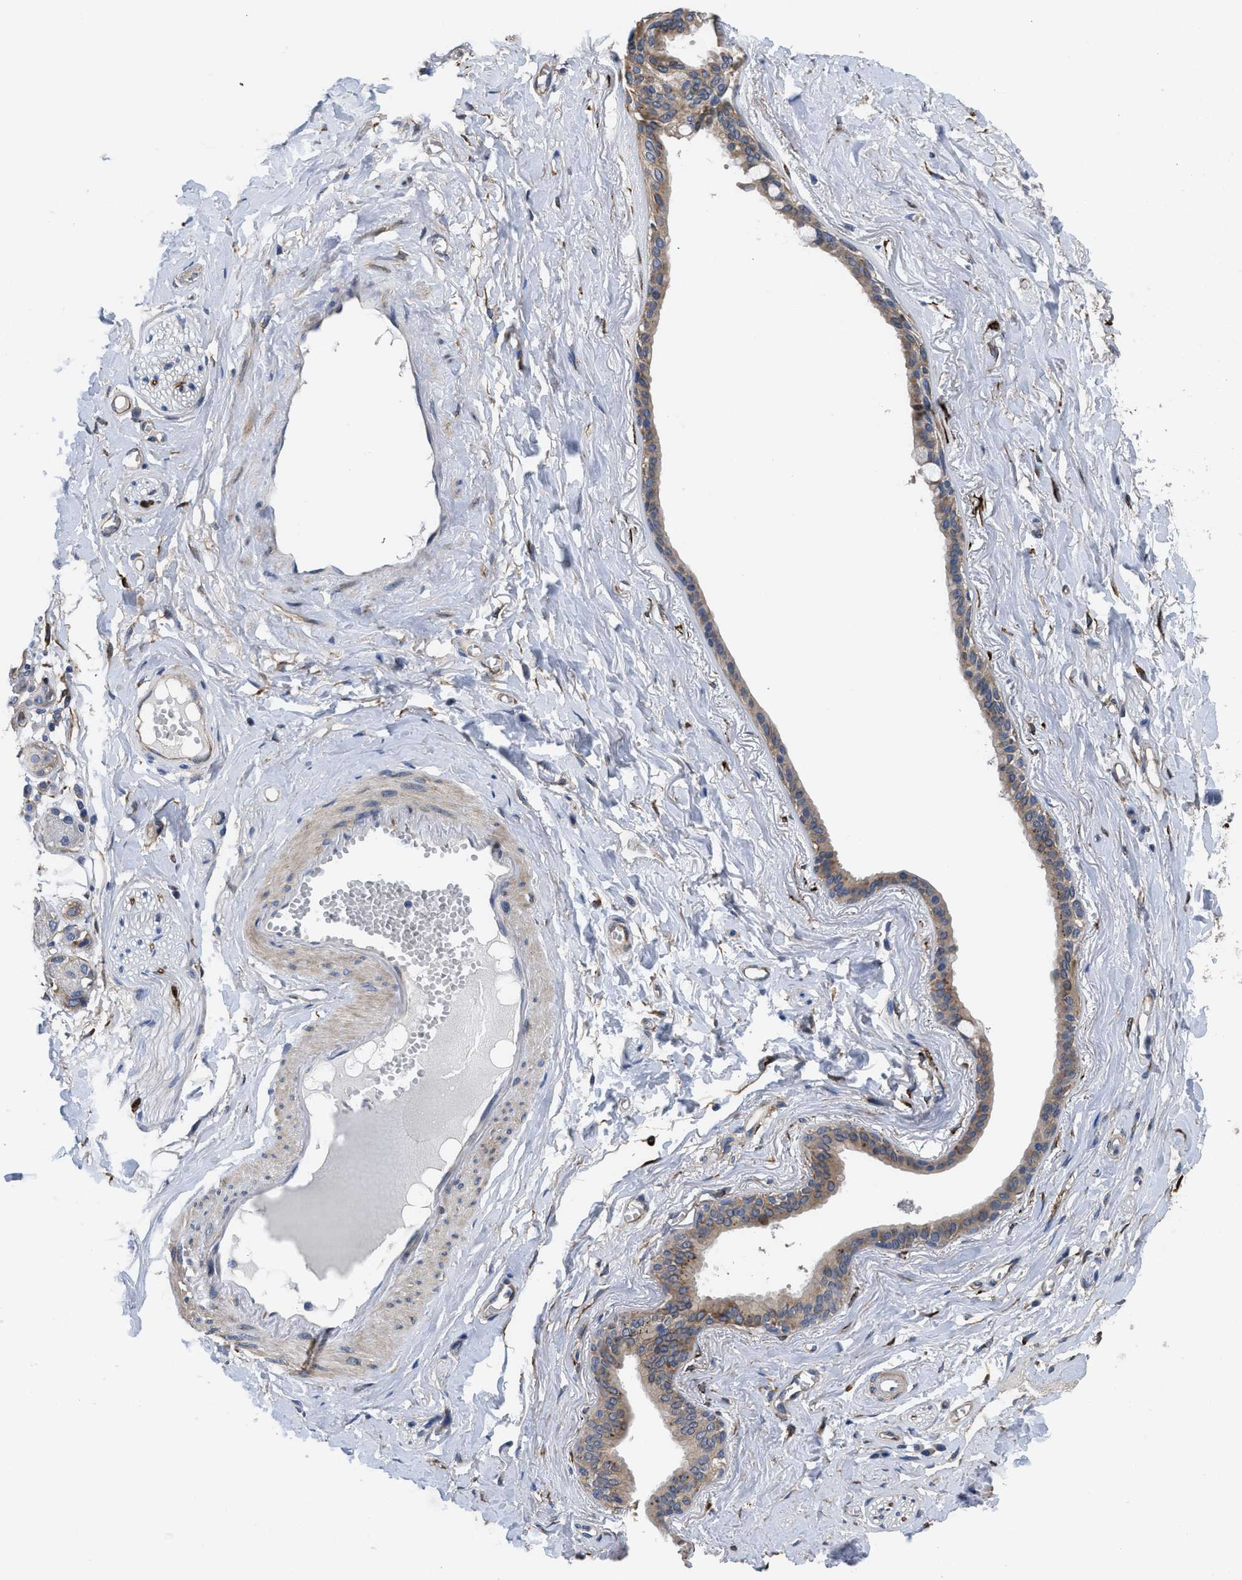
{"staining": {"intensity": "negative", "quantity": "none", "location": "none"}, "tissue": "adipose tissue", "cell_type": "Adipocytes", "image_type": "normal", "snomed": [{"axis": "morphology", "description": "Normal tissue, NOS"}, {"axis": "morphology", "description": "Inflammation, NOS"}, {"axis": "topography", "description": "Salivary gland"}, {"axis": "topography", "description": "Peripheral nerve tissue"}], "caption": "A high-resolution photomicrograph shows immunohistochemistry staining of unremarkable adipose tissue, which reveals no significant positivity in adipocytes.", "gene": "SQLE", "patient": {"sex": "female", "age": 75}}